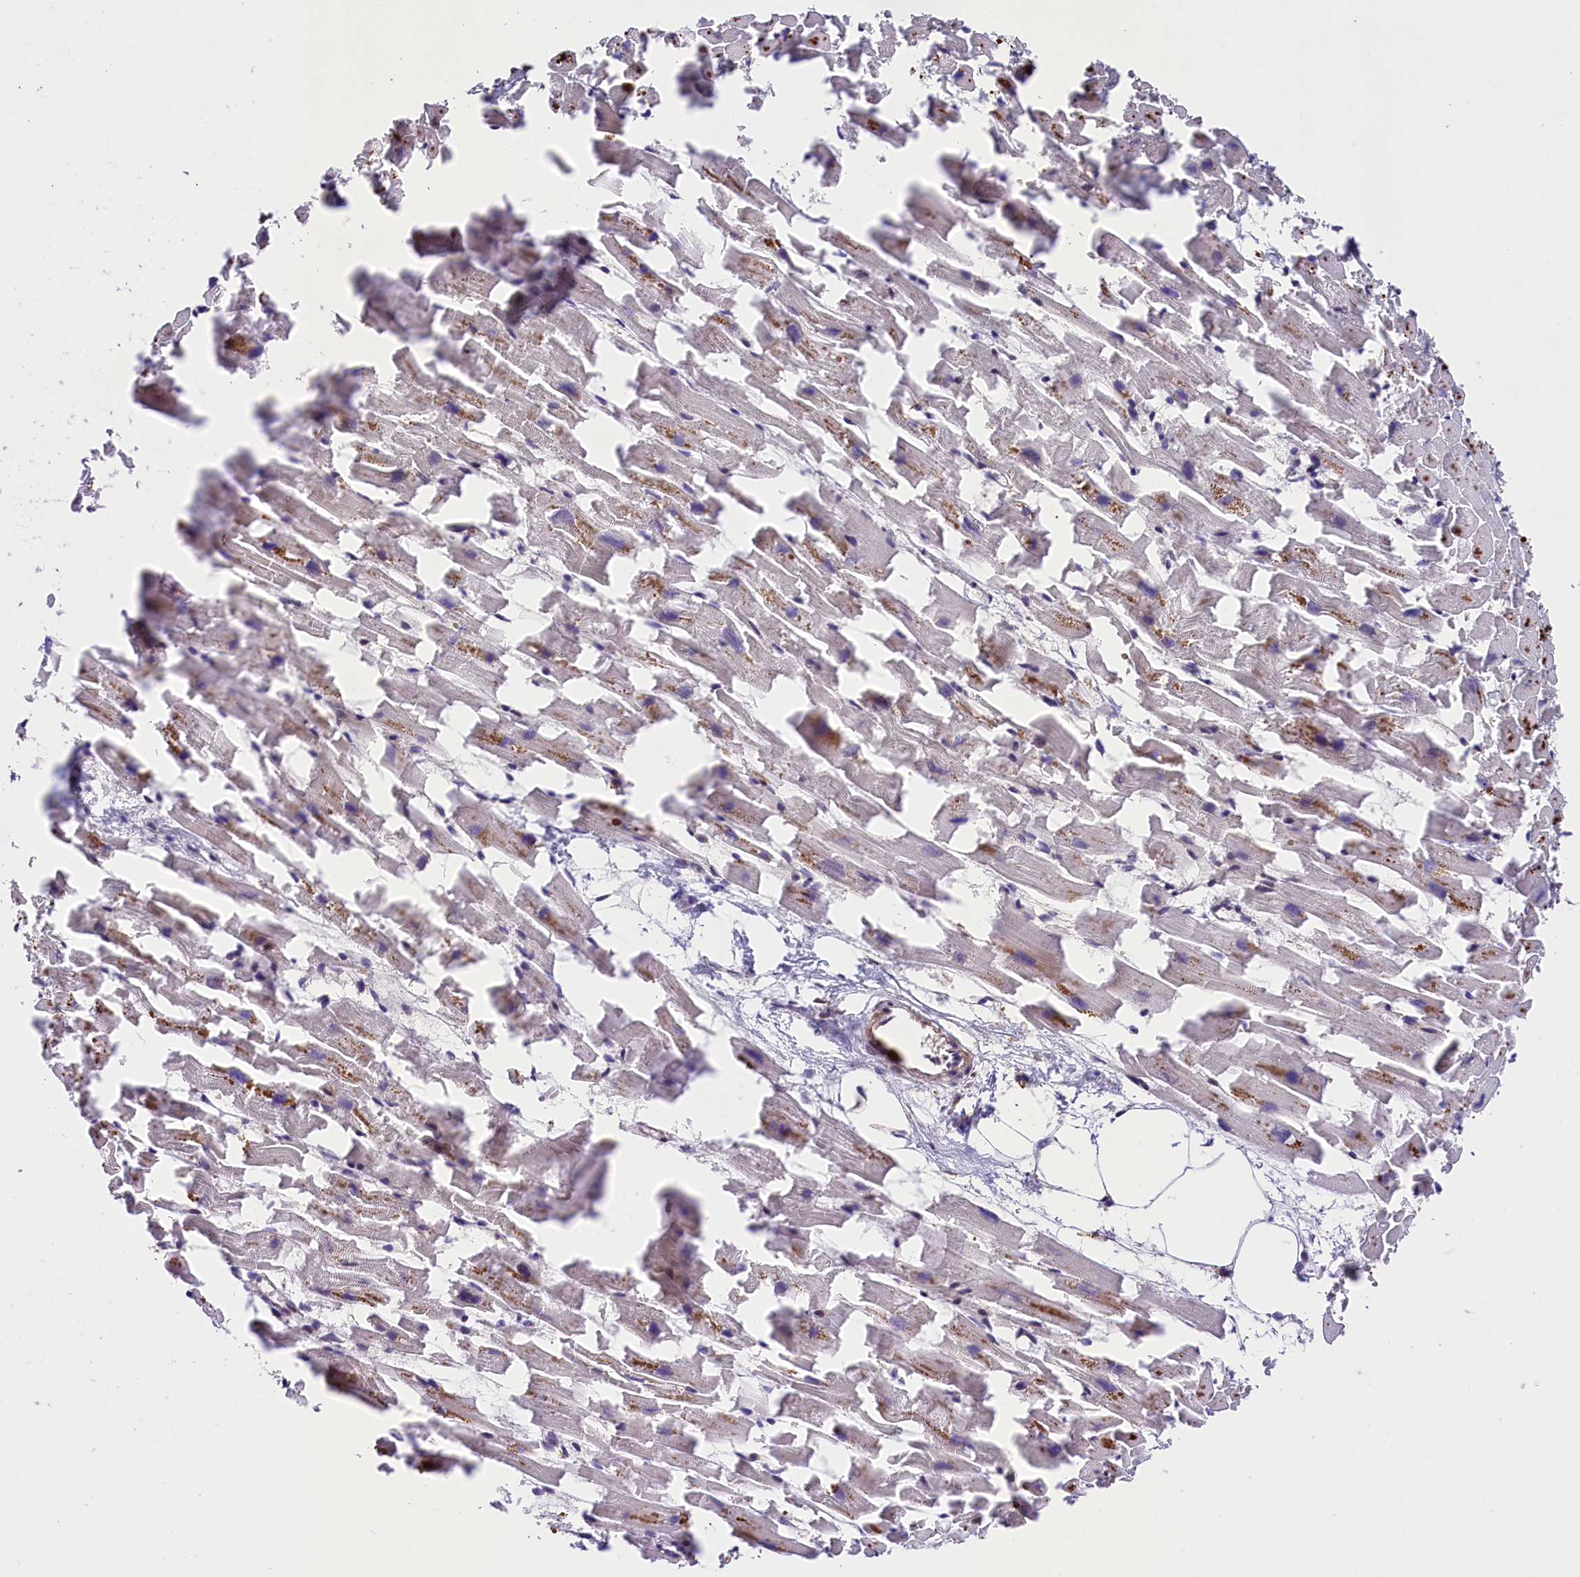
{"staining": {"intensity": "weak", "quantity": "25%-75%", "location": "cytoplasmic/membranous"}, "tissue": "heart muscle", "cell_type": "Cardiomyocytes", "image_type": "normal", "snomed": [{"axis": "morphology", "description": "Normal tissue, NOS"}, {"axis": "topography", "description": "Heart"}], "caption": "The photomicrograph exhibits staining of benign heart muscle, revealing weak cytoplasmic/membranous protein positivity (brown color) within cardiomyocytes.", "gene": "CACNA1H", "patient": {"sex": "female", "age": 64}}